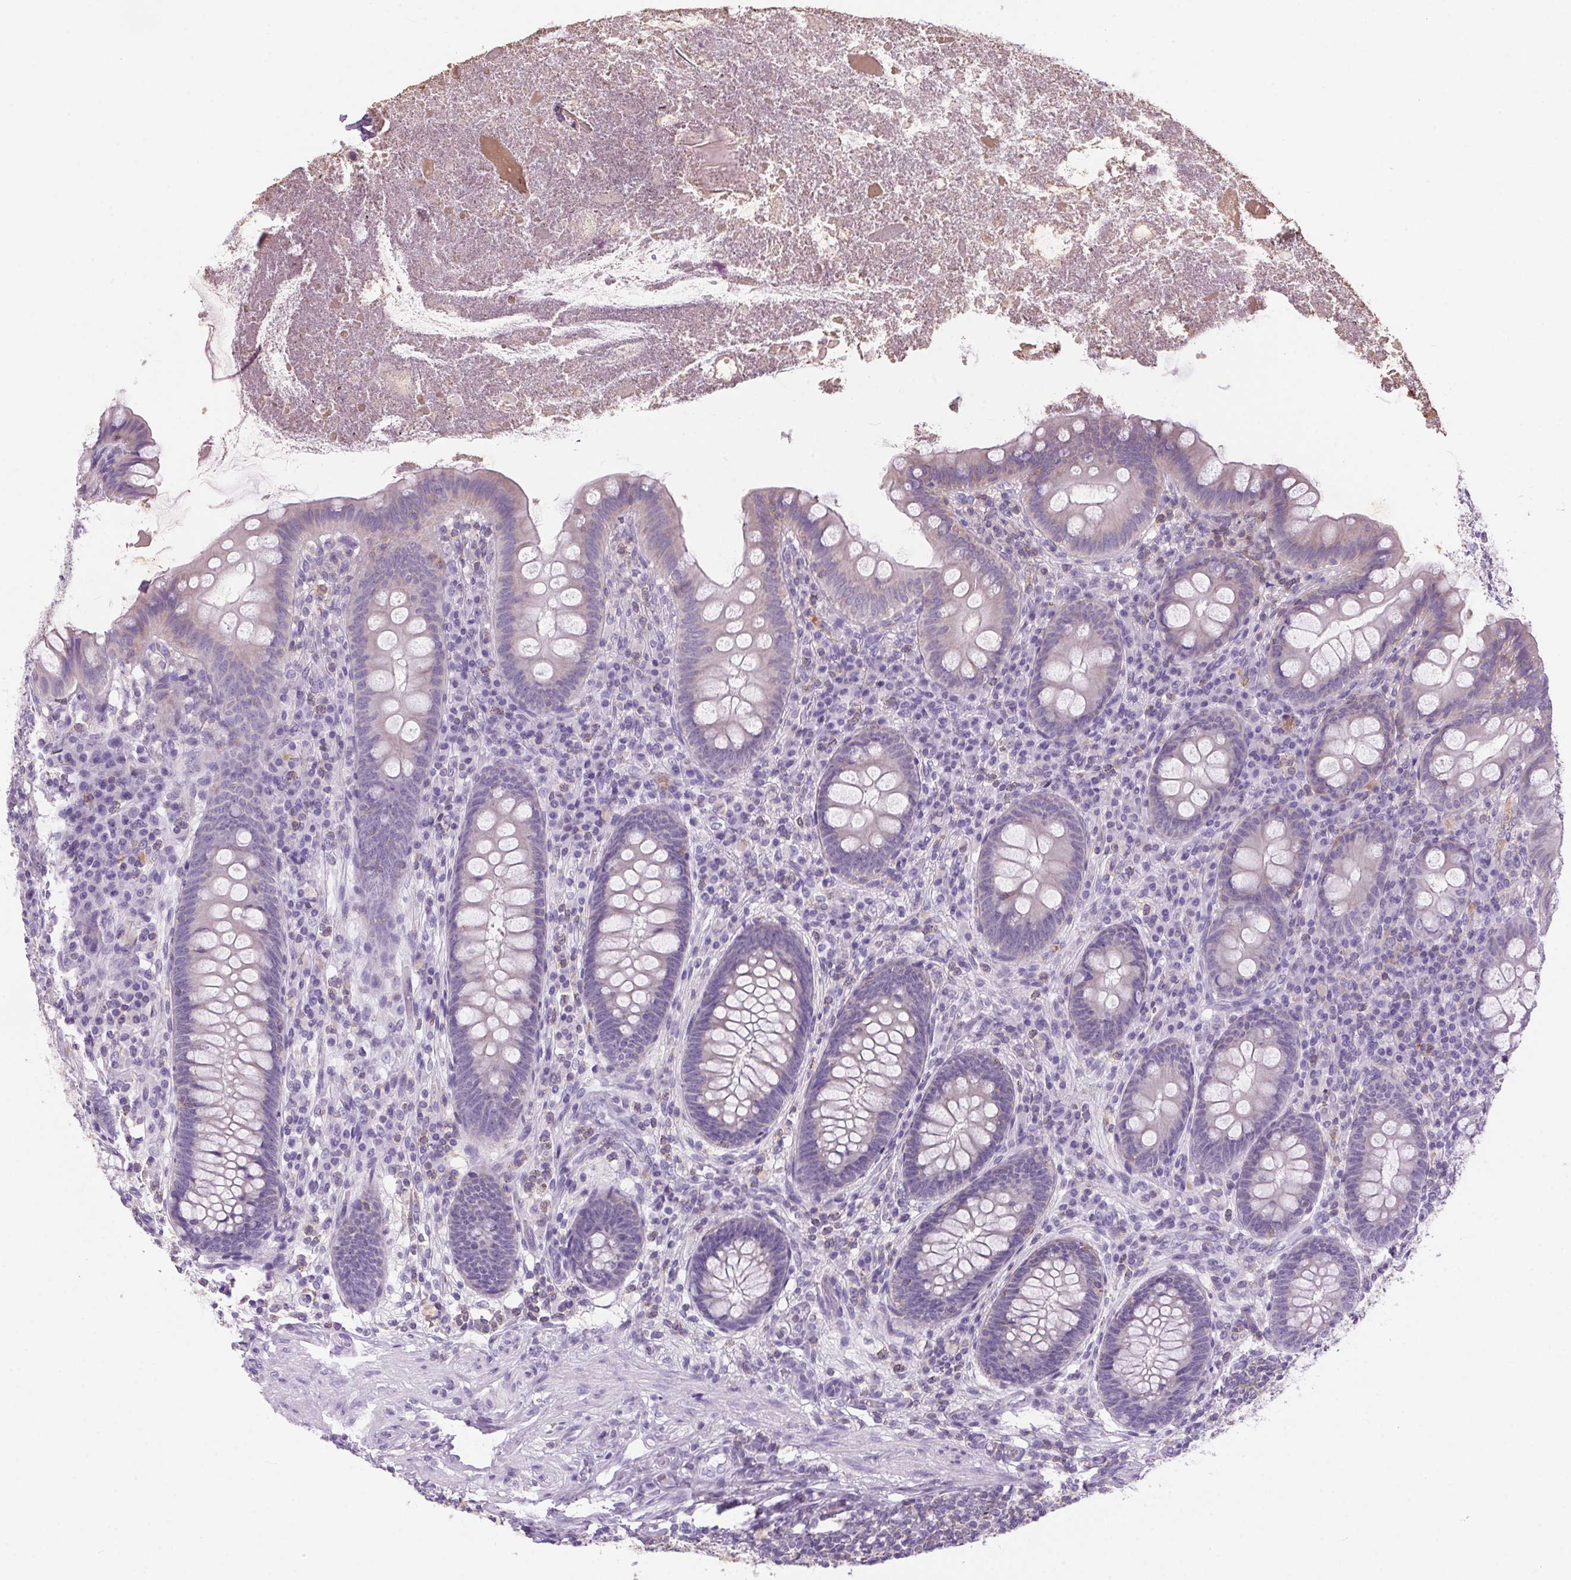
{"staining": {"intensity": "negative", "quantity": "none", "location": "none"}, "tissue": "appendix", "cell_type": "Glandular cells", "image_type": "normal", "snomed": [{"axis": "morphology", "description": "Normal tissue, NOS"}, {"axis": "topography", "description": "Appendix"}], "caption": "Immunohistochemistry photomicrograph of unremarkable appendix: appendix stained with DAB (3,3'-diaminobenzidine) shows no significant protein positivity in glandular cells. (Immunohistochemistry (ihc), brightfield microscopy, high magnification).", "gene": "S100A2", "patient": {"sex": "male", "age": 71}}